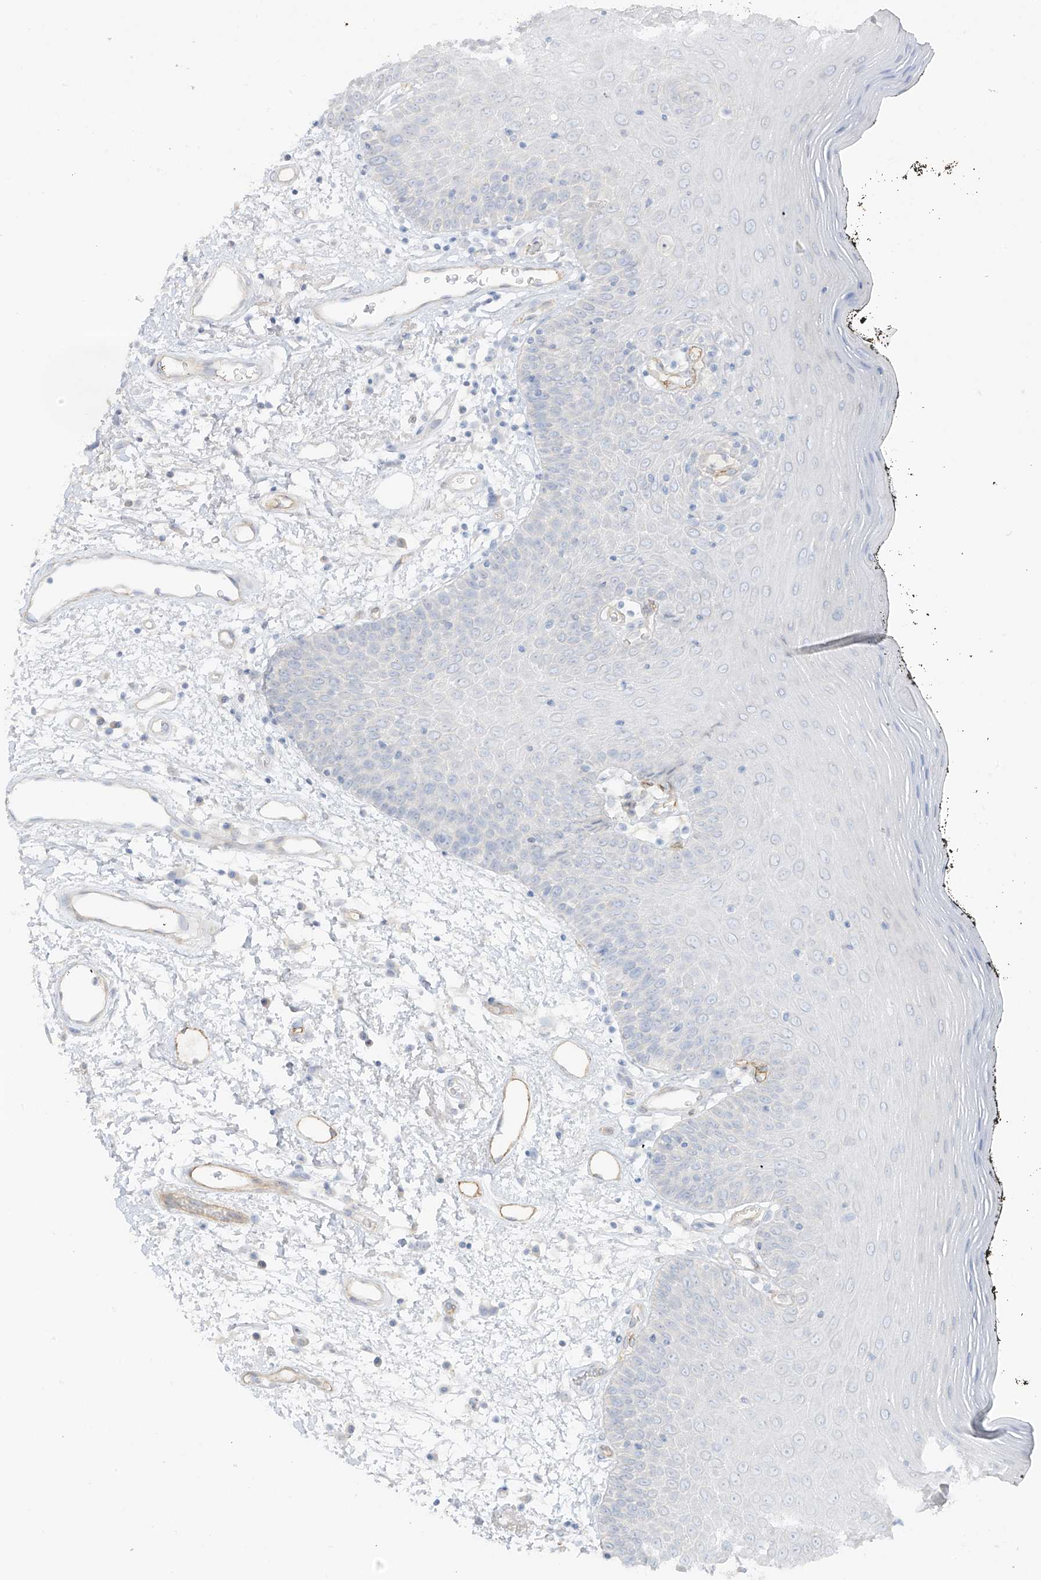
{"staining": {"intensity": "negative", "quantity": "none", "location": "none"}, "tissue": "oral mucosa", "cell_type": "Squamous epithelial cells", "image_type": "normal", "snomed": [{"axis": "morphology", "description": "Normal tissue, NOS"}, {"axis": "topography", "description": "Oral tissue"}], "caption": "A high-resolution histopathology image shows immunohistochemistry (IHC) staining of benign oral mucosa, which exhibits no significant expression in squamous epithelial cells. (DAB IHC with hematoxylin counter stain).", "gene": "C11orf87", "patient": {"sex": "male", "age": 74}}